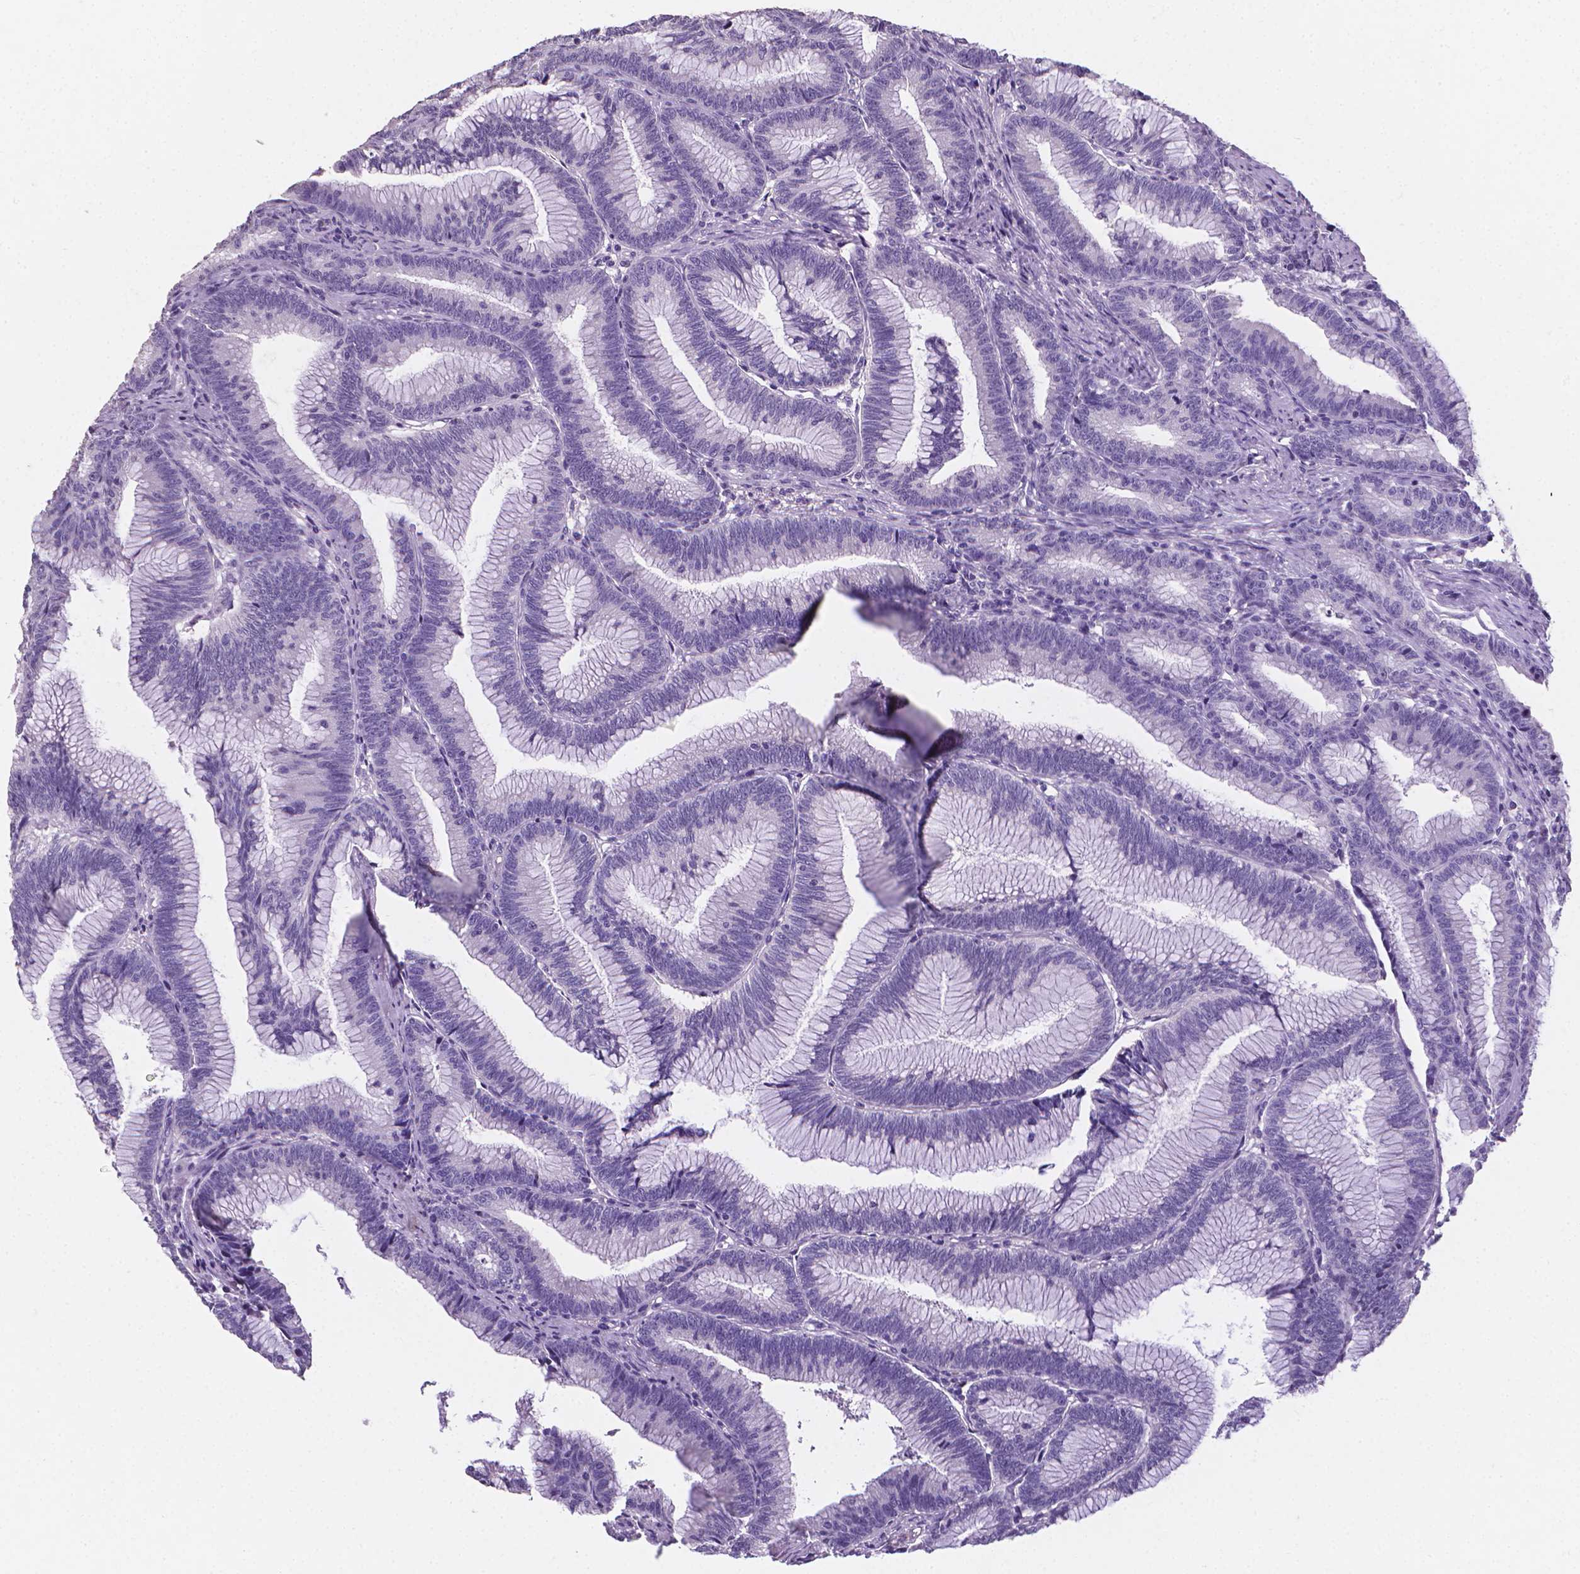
{"staining": {"intensity": "negative", "quantity": "none", "location": "none"}, "tissue": "colorectal cancer", "cell_type": "Tumor cells", "image_type": "cancer", "snomed": [{"axis": "morphology", "description": "Adenocarcinoma, NOS"}, {"axis": "topography", "description": "Colon"}], "caption": "Histopathology image shows no significant protein positivity in tumor cells of colorectal cancer.", "gene": "XPNPEP2", "patient": {"sex": "female", "age": 78}}